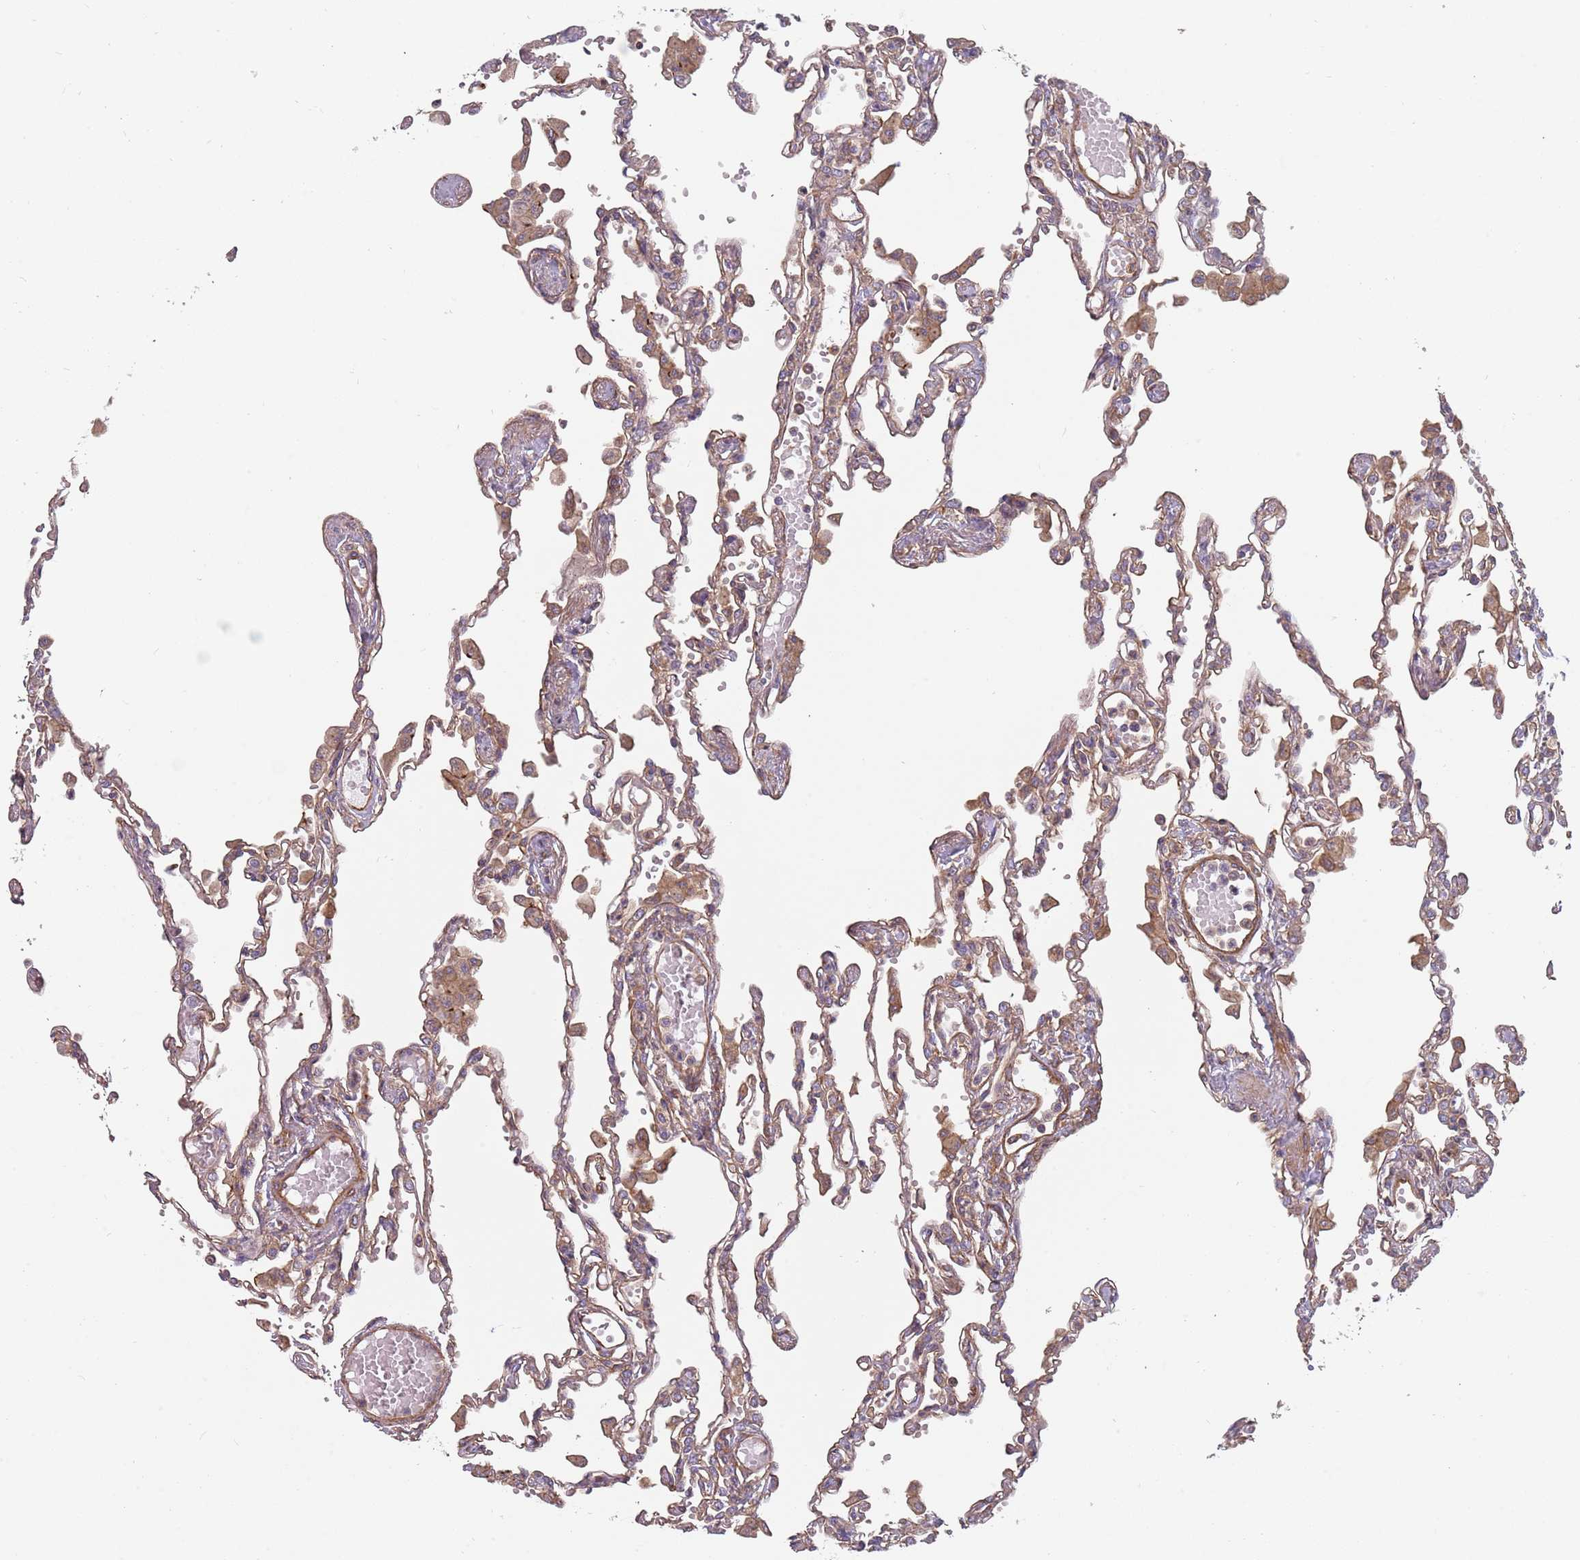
{"staining": {"intensity": "moderate", "quantity": "25%-75%", "location": "cytoplasmic/membranous"}, "tissue": "lung", "cell_type": "Alveolar cells", "image_type": "normal", "snomed": [{"axis": "morphology", "description": "Normal tissue, NOS"}, {"axis": "topography", "description": "Bronchus"}, {"axis": "topography", "description": "Lung"}], "caption": "Protein positivity by IHC exhibits moderate cytoplasmic/membranous staining in about 25%-75% of alveolar cells in benign lung. (DAB IHC with brightfield microscopy, high magnification).", "gene": "SPDL1", "patient": {"sex": "female", "age": 49}}